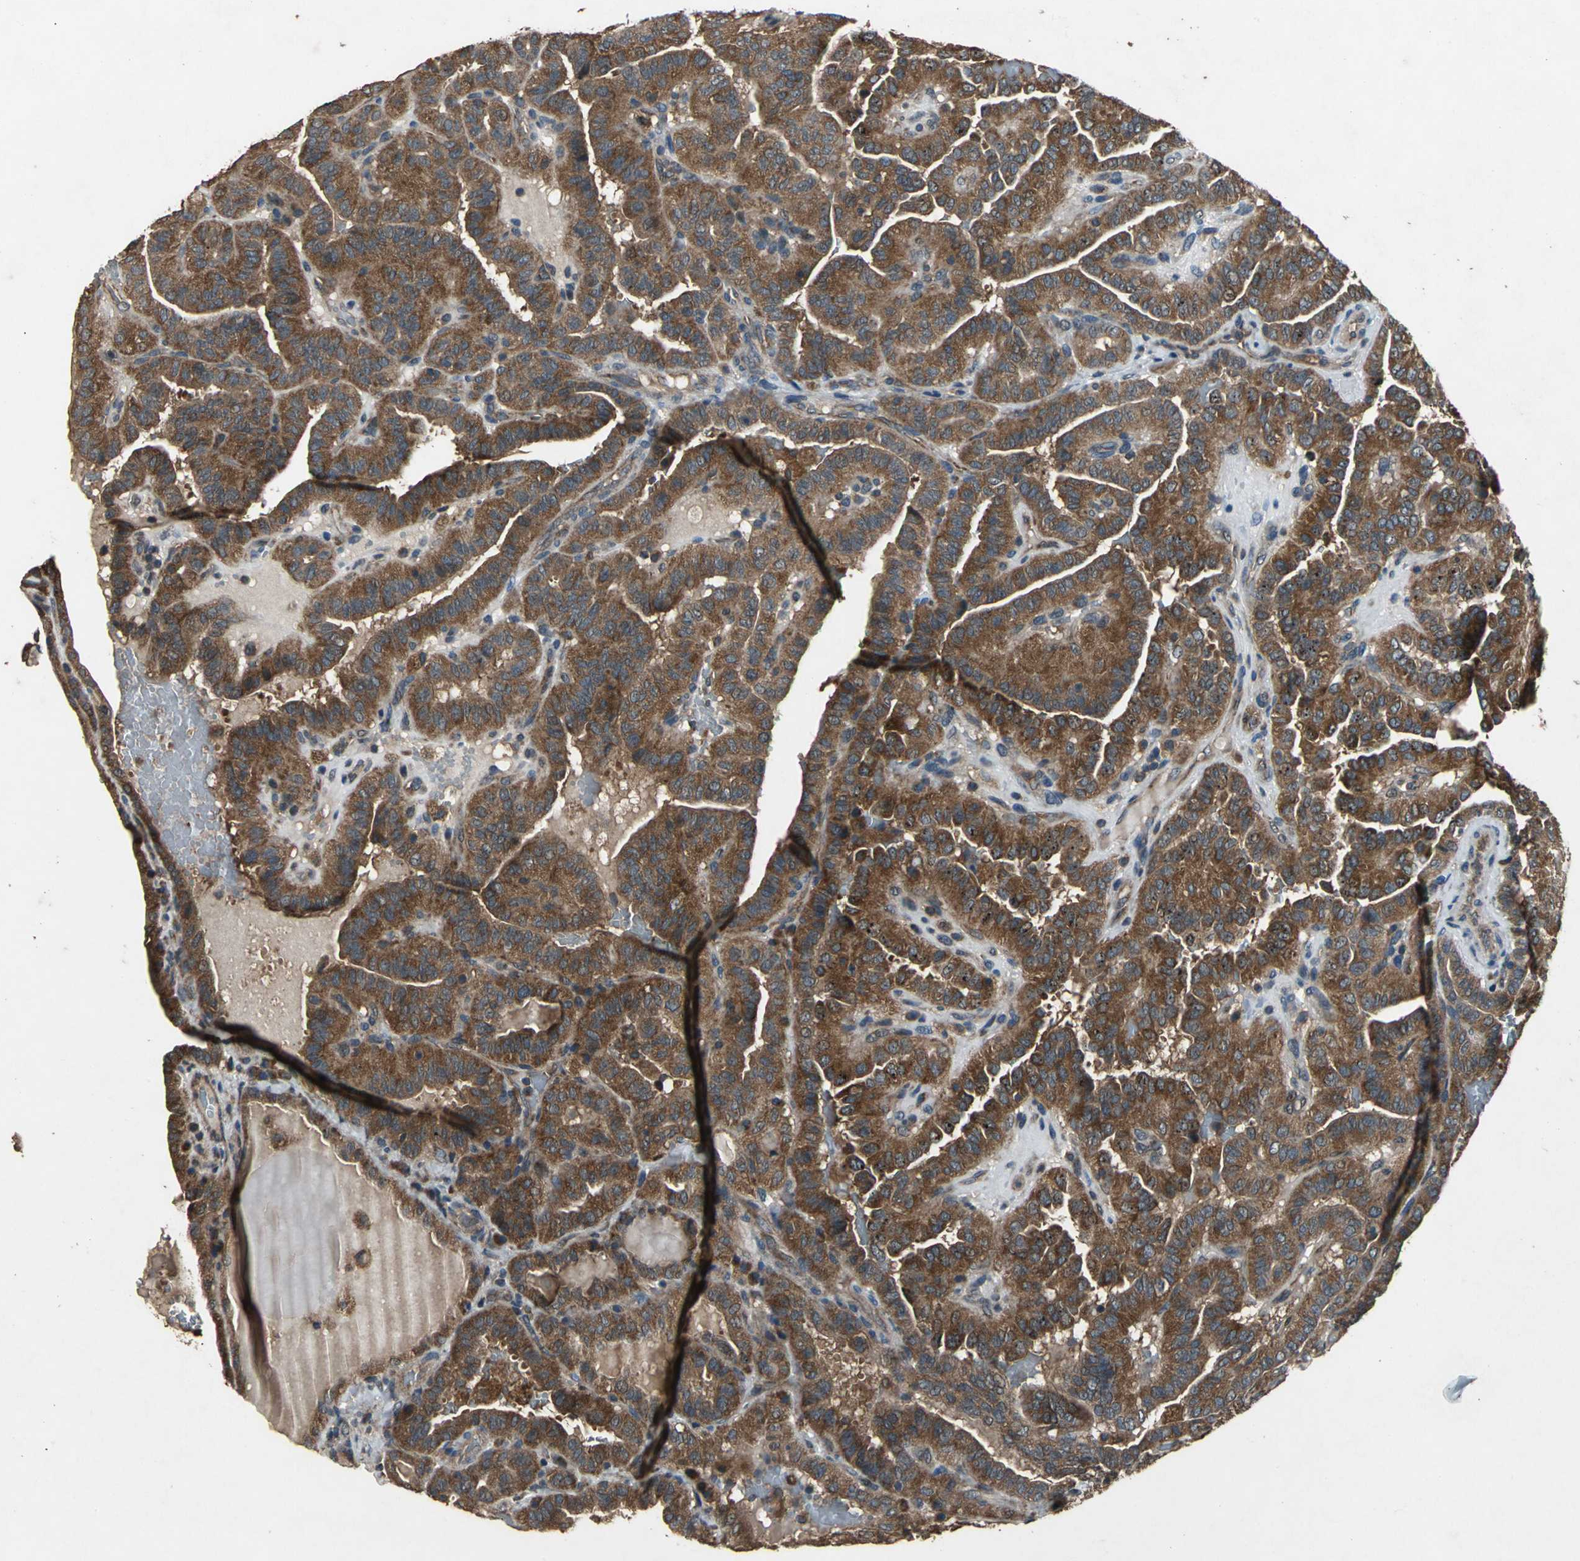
{"staining": {"intensity": "strong", "quantity": ">75%", "location": "cytoplasmic/membranous"}, "tissue": "thyroid cancer", "cell_type": "Tumor cells", "image_type": "cancer", "snomed": [{"axis": "morphology", "description": "Papillary adenocarcinoma, NOS"}, {"axis": "topography", "description": "Thyroid gland"}], "caption": "A micrograph of papillary adenocarcinoma (thyroid) stained for a protein reveals strong cytoplasmic/membranous brown staining in tumor cells.", "gene": "ZNF608", "patient": {"sex": "male", "age": 77}}